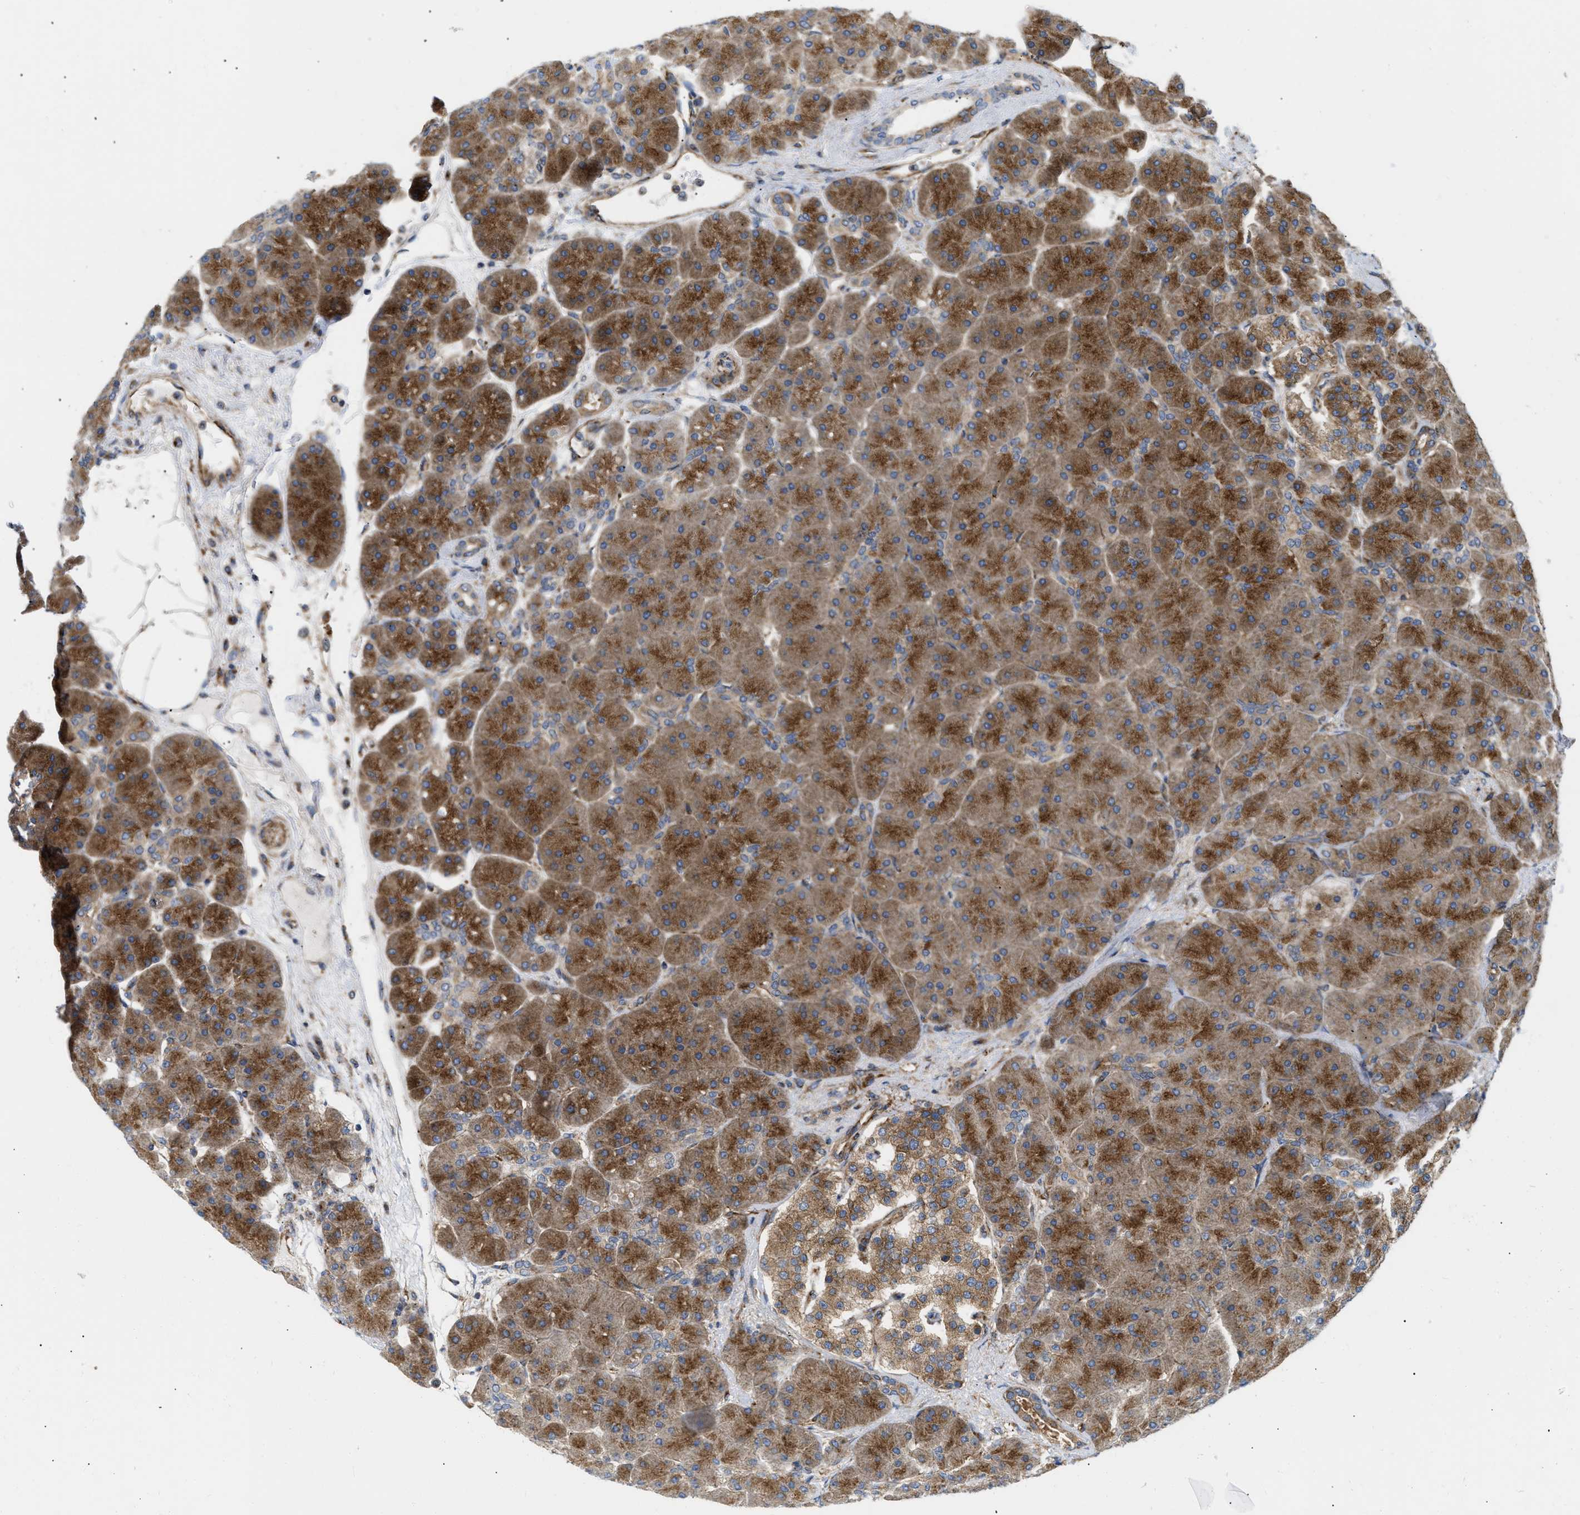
{"staining": {"intensity": "strong", "quantity": ">75%", "location": "cytoplasmic/membranous"}, "tissue": "pancreas", "cell_type": "Exocrine glandular cells", "image_type": "normal", "snomed": [{"axis": "morphology", "description": "Normal tissue, NOS"}, {"axis": "topography", "description": "Pancreas"}], "caption": "A high-resolution photomicrograph shows immunohistochemistry staining of normal pancreas, which demonstrates strong cytoplasmic/membranous staining in approximately >75% of exocrine glandular cells.", "gene": "DCTN4", "patient": {"sex": "male", "age": 66}}